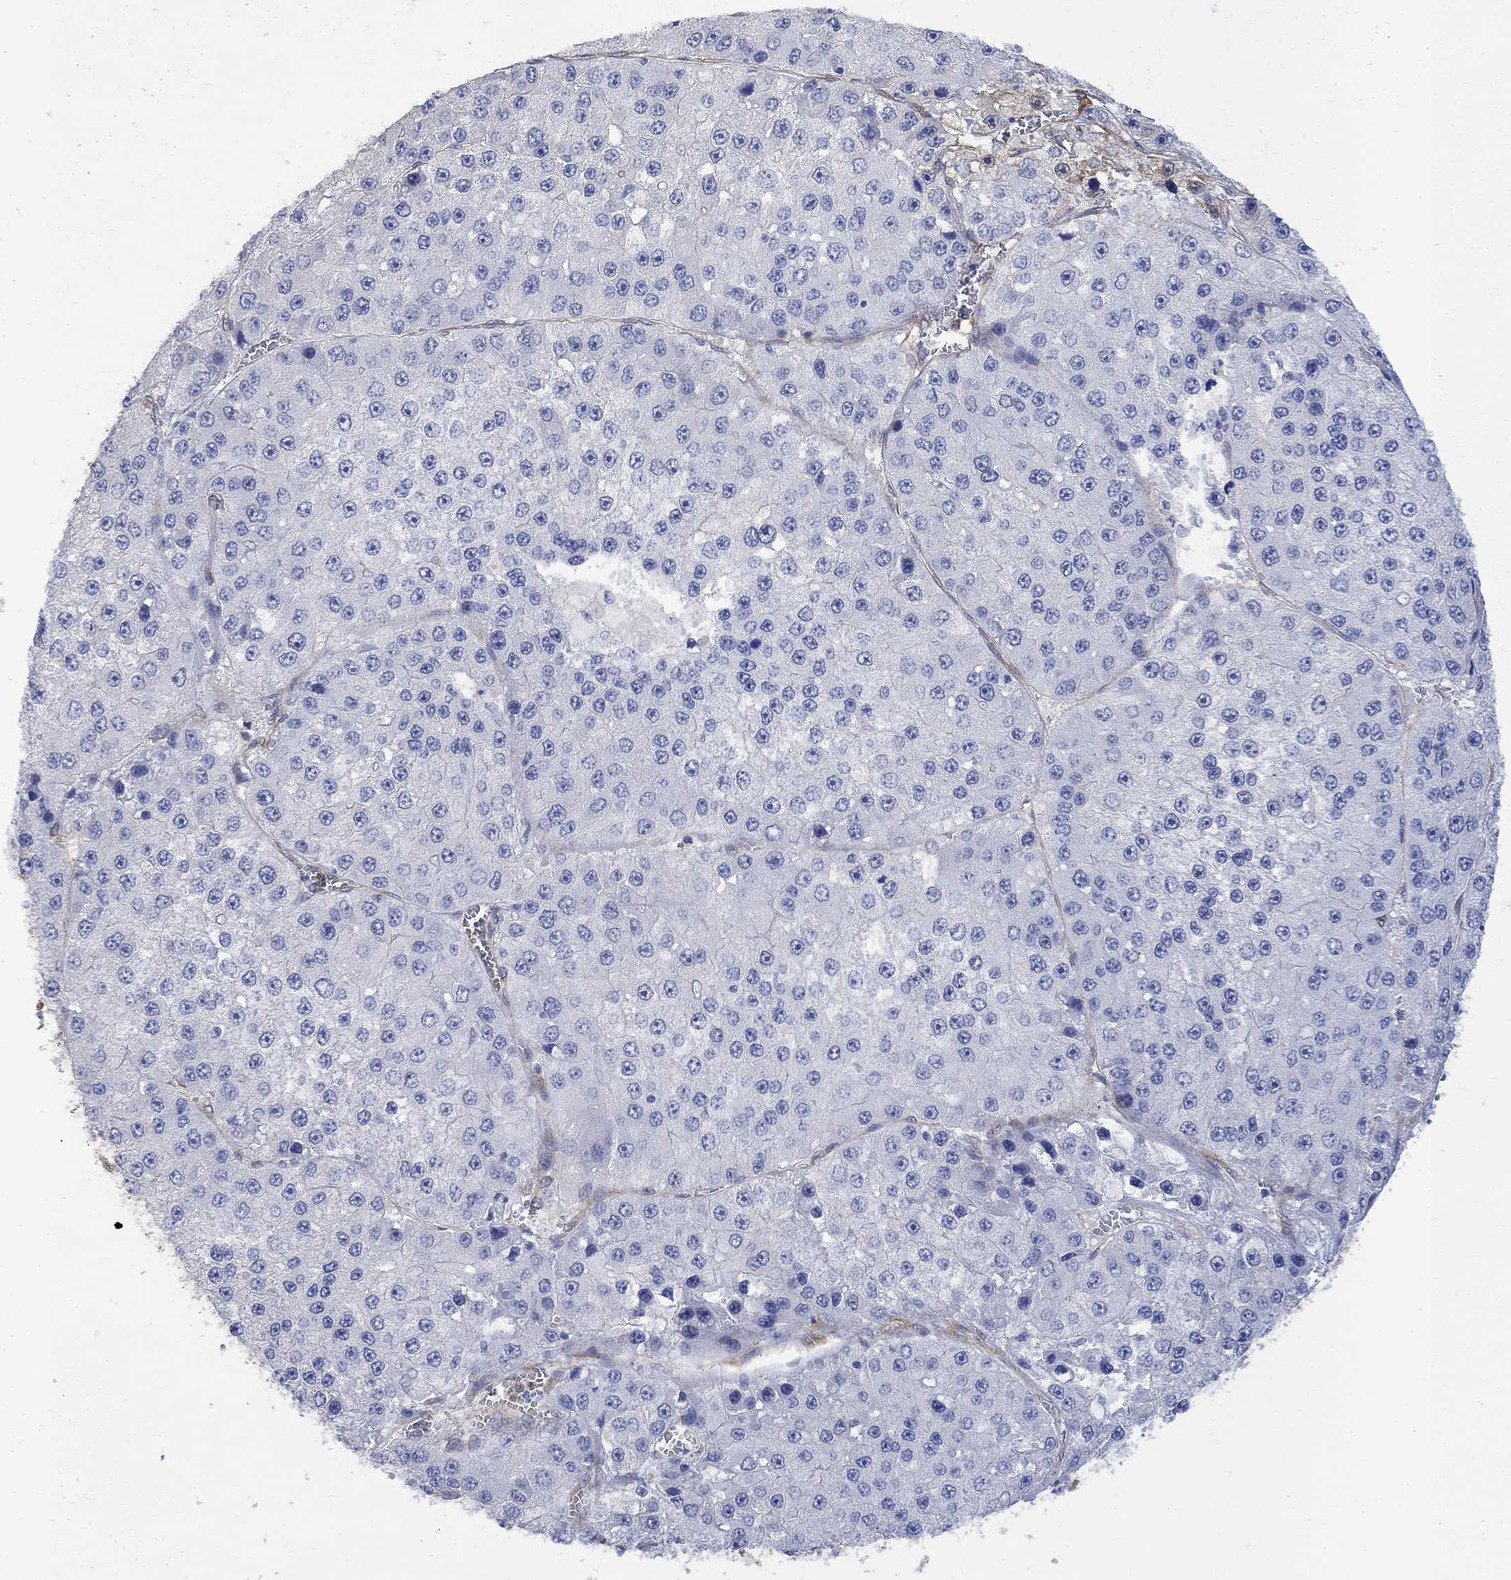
{"staining": {"intensity": "negative", "quantity": "none", "location": "none"}, "tissue": "liver cancer", "cell_type": "Tumor cells", "image_type": "cancer", "snomed": [{"axis": "morphology", "description": "Carcinoma, Hepatocellular, NOS"}, {"axis": "topography", "description": "Liver"}], "caption": "Immunohistochemical staining of liver hepatocellular carcinoma reveals no significant positivity in tumor cells. The staining is performed using DAB (3,3'-diaminobenzidine) brown chromogen with nuclei counter-stained in using hematoxylin.", "gene": "TGM2", "patient": {"sex": "female", "age": 73}}